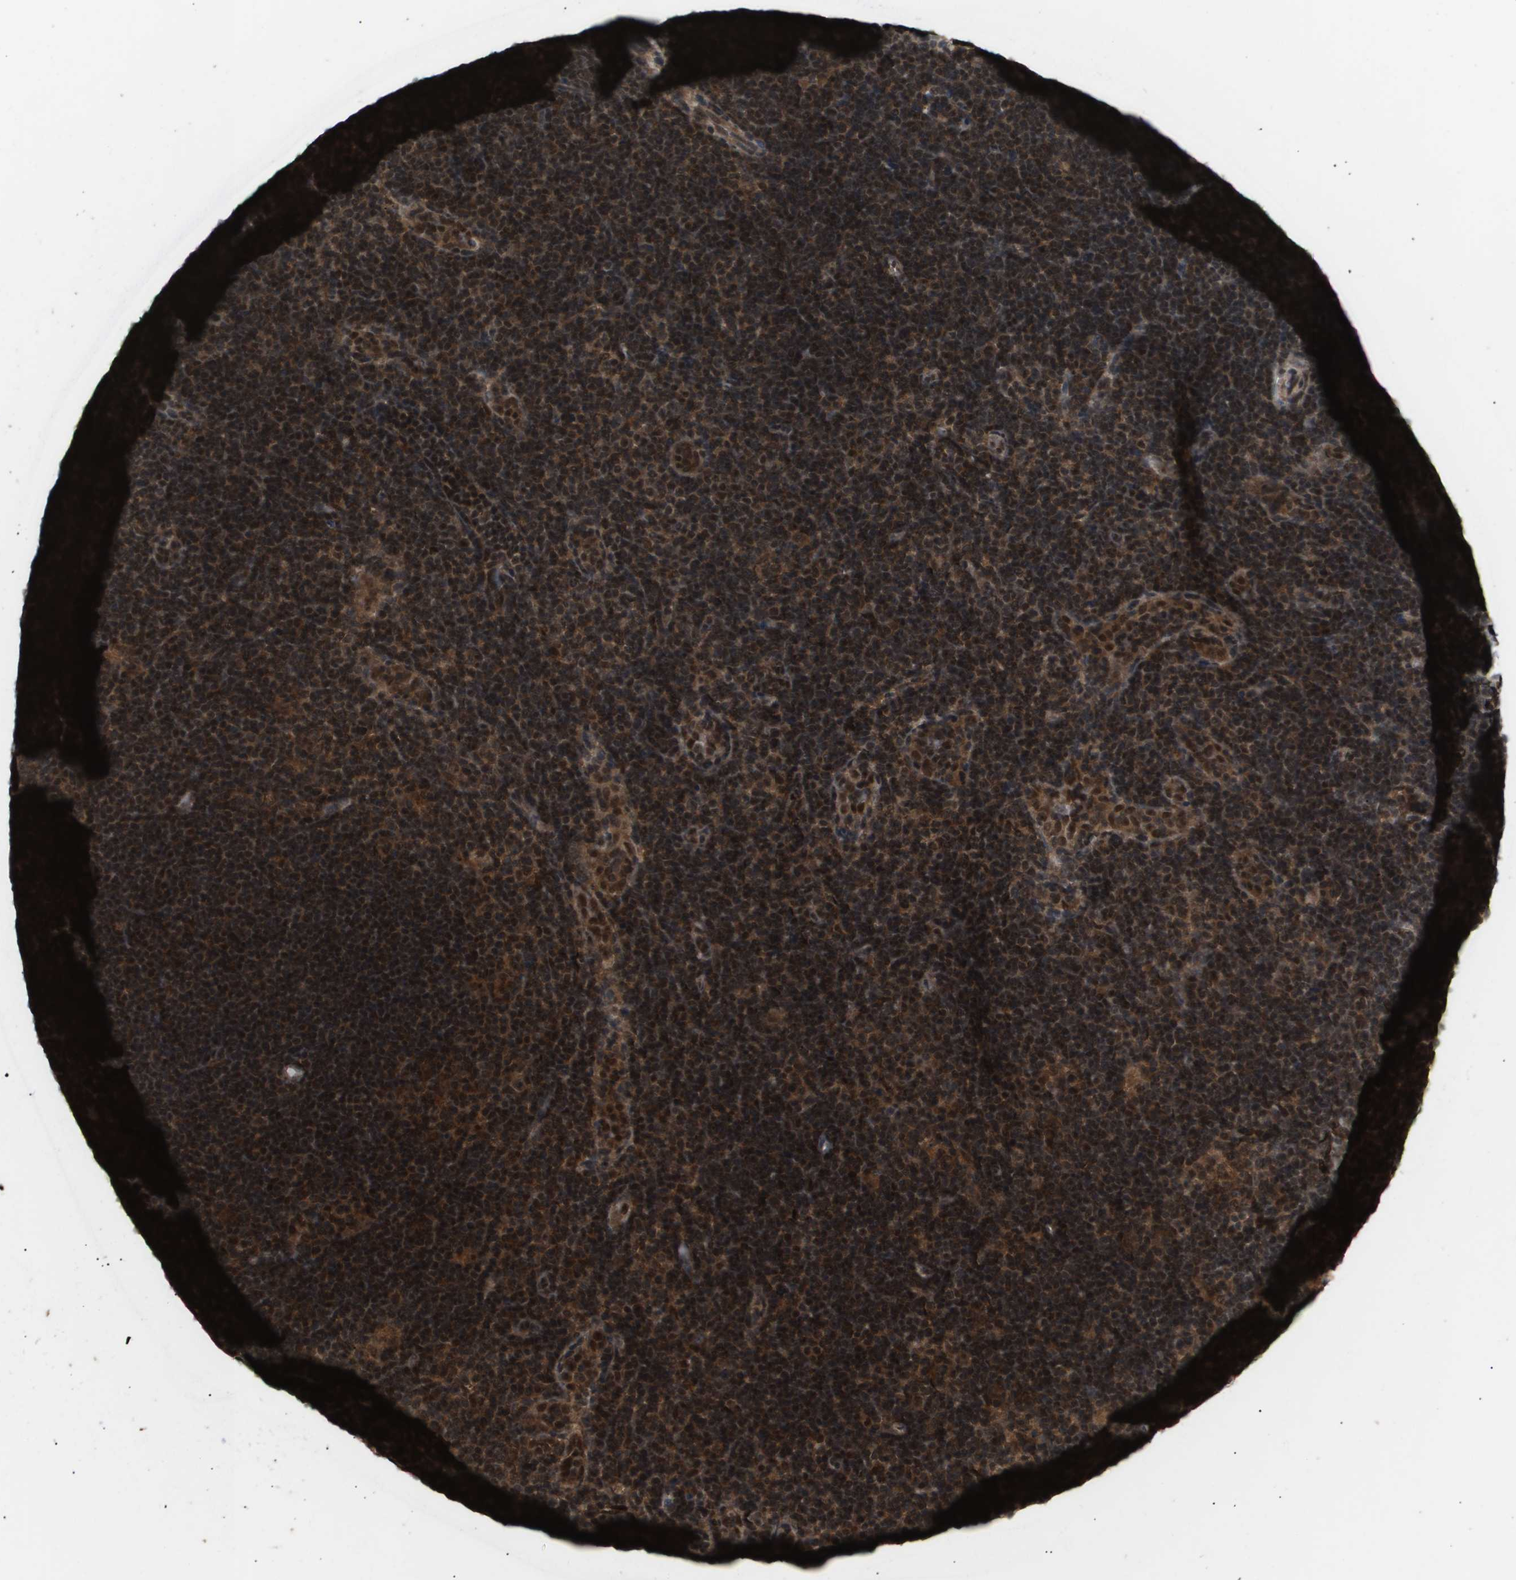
{"staining": {"intensity": "moderate", "quantity": ">75%", "location": "cytoplasmic/membranous,nuclear"}, "tissue": "lymphoma", "cell_type": "Tumor cells", "image_type": "cancer", "snomed": [{"axis": "morphology", "description": "Hodgkin's disease, NOS"}, {"axis": "topography", "description": "Lymph node"}], "caption": "Lymphoma stained with a brown dye reveals moderate cytoplasmic/membranous and nuclear positive staining in about >75% of tumor cells.", "gene": "ING1", "patient": {"sex": "female", "age": 57}}